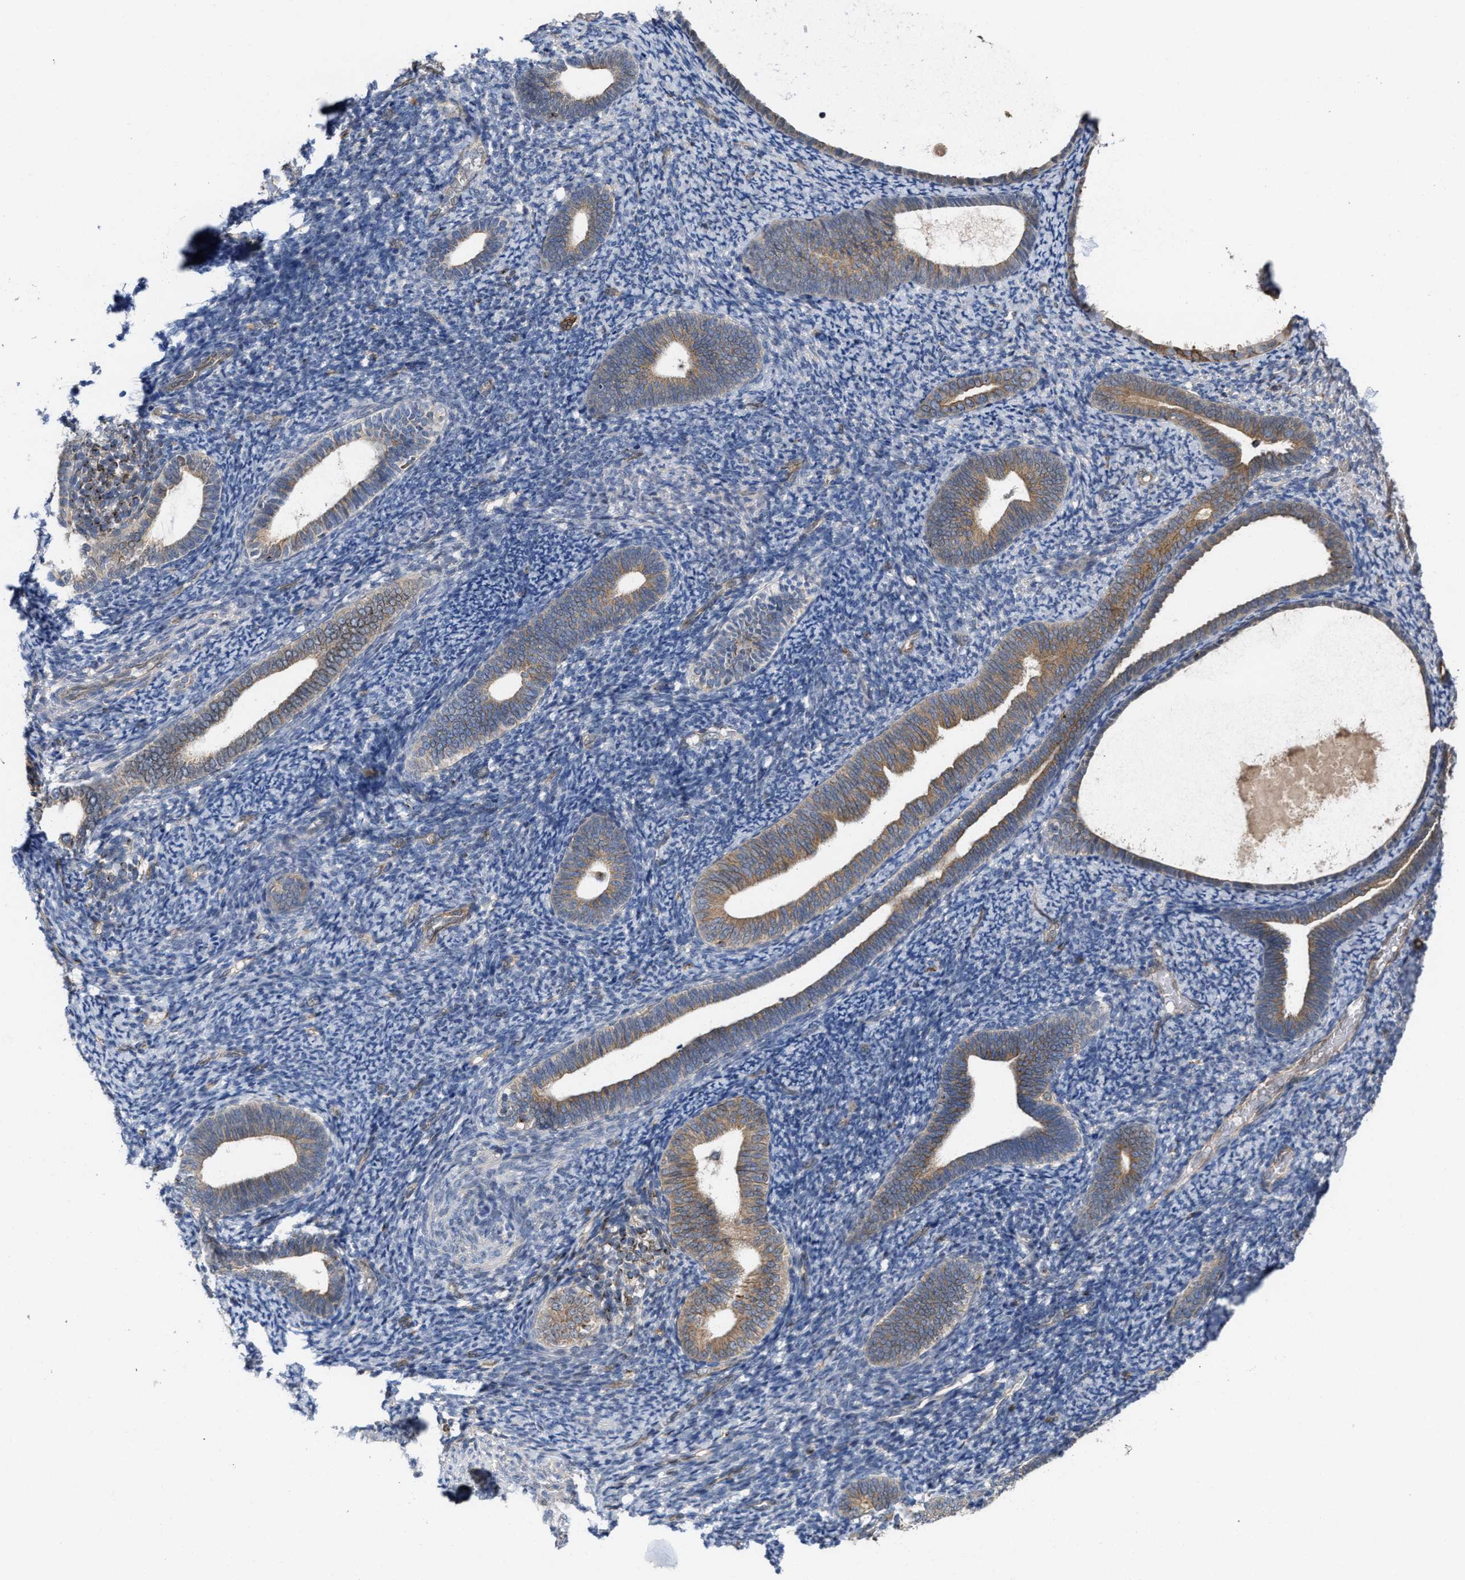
{"staining": {"intensity": "negative", "quantity": "none", "location": "none"}, "tissue": "endometrium", "cell_type": "Cells in endometrial stroma", "image_type": "normal", "snomed": [{"axis": "morphology", "description": "Normal tissue, NOS"}, {"axis": "topography", "description": "Endometrium"}], "caption": "The immunohistochemistry (IHC) photomicrograph has no significant expression in cells in endometrial stroma of endometrium.", "gene": "BBLN", "patient": {"sex": "female", "age": 66}}